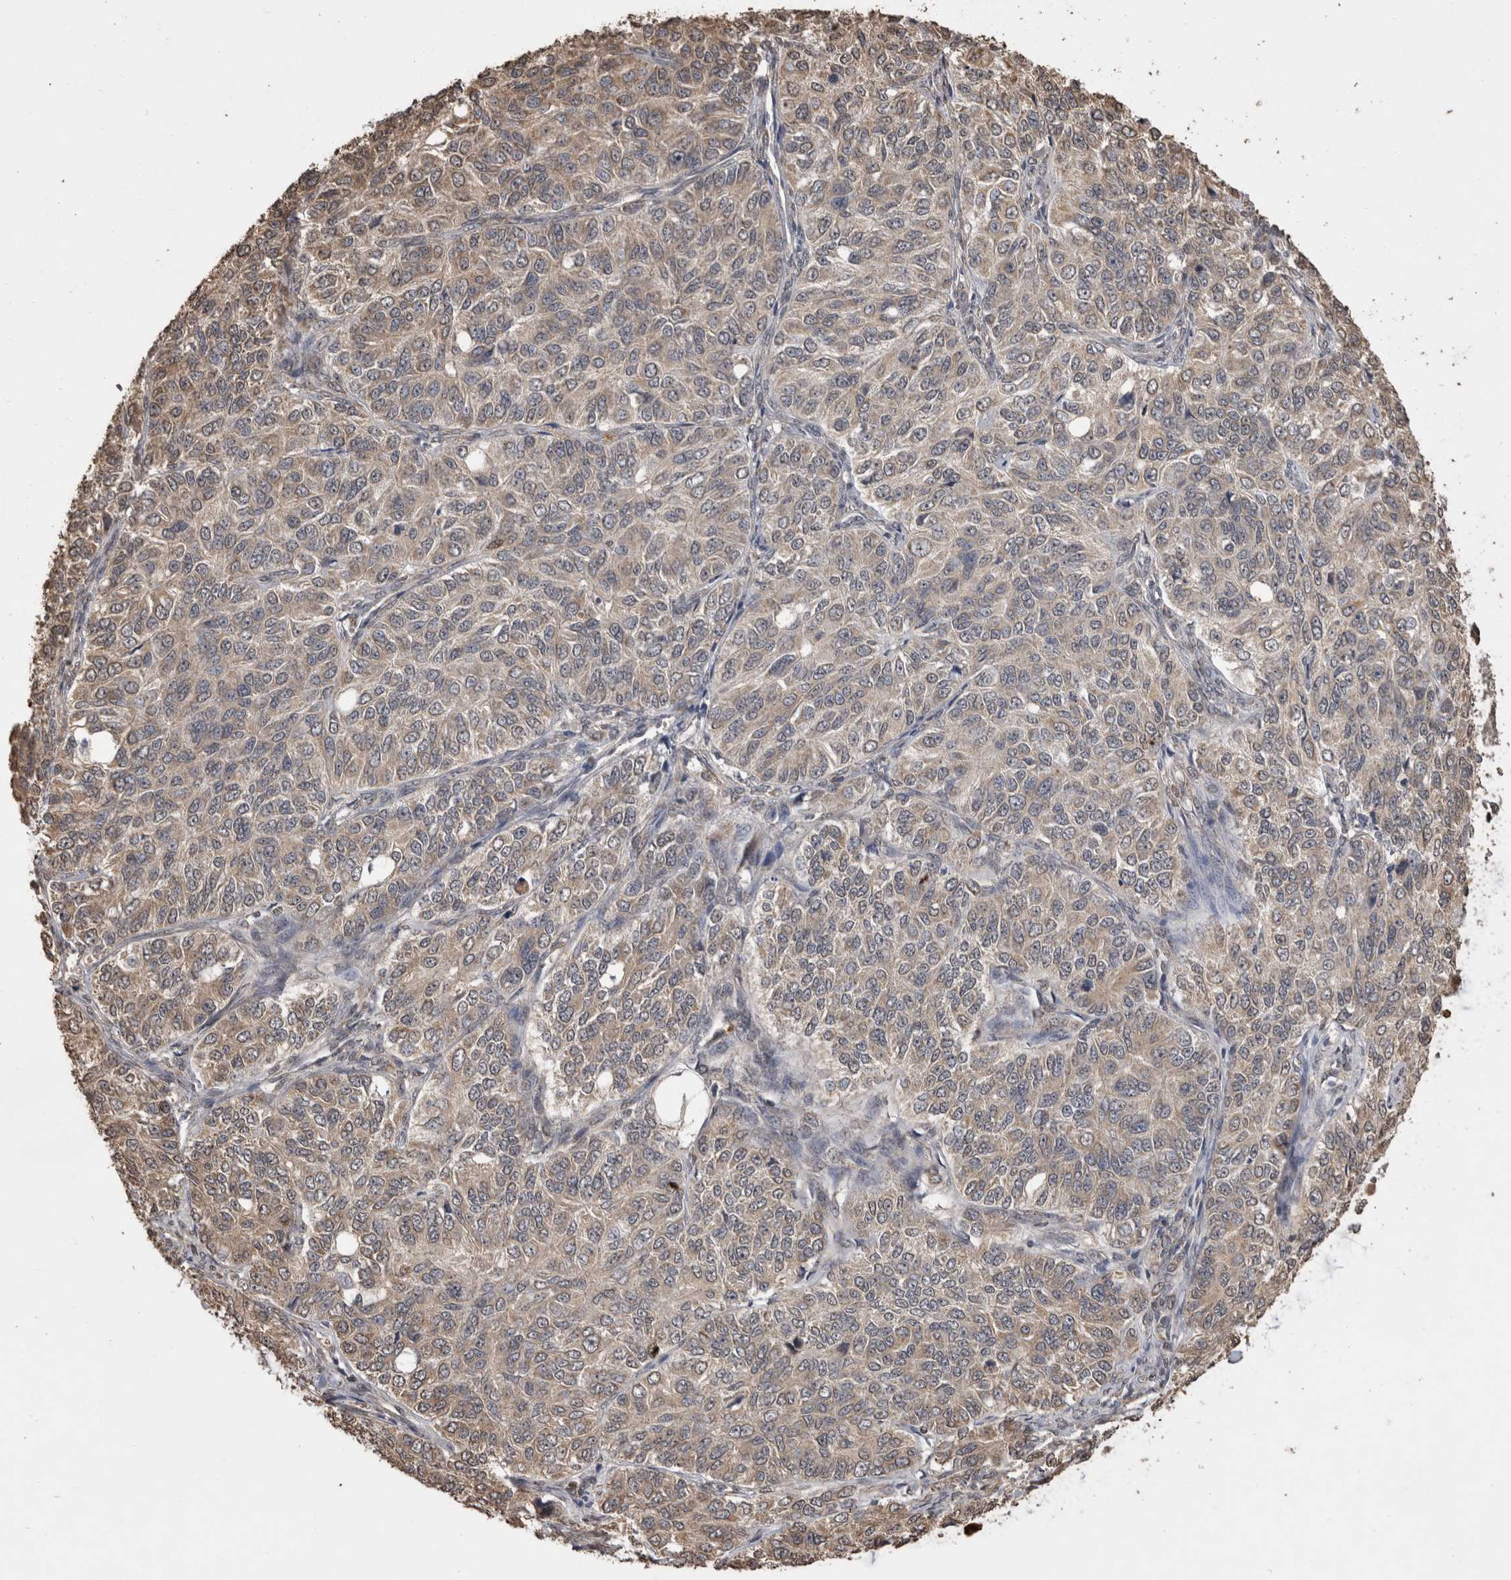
{"staining": {"intensity": "weak", "quantity": "25%-75%", "location": "cytoplasmic/membranous"}, "tissue": "ovarian cancer", "cell_type": "Tumor cells", "image_type": "cancer", "snomed": [{"axis": "morphology", "description": "Carcinoma, endometroid"}, {"axis": "topography", "description": "Ovary"}], "caption": "Ovarian cancer (endometroid carcinoma) tissue exhibits weak cytoplasmic/membranous positivity in approximately 25%-75% of tumor cells", "gene": "SOCS5", "patient": {"sex": "female", "age": 51}}